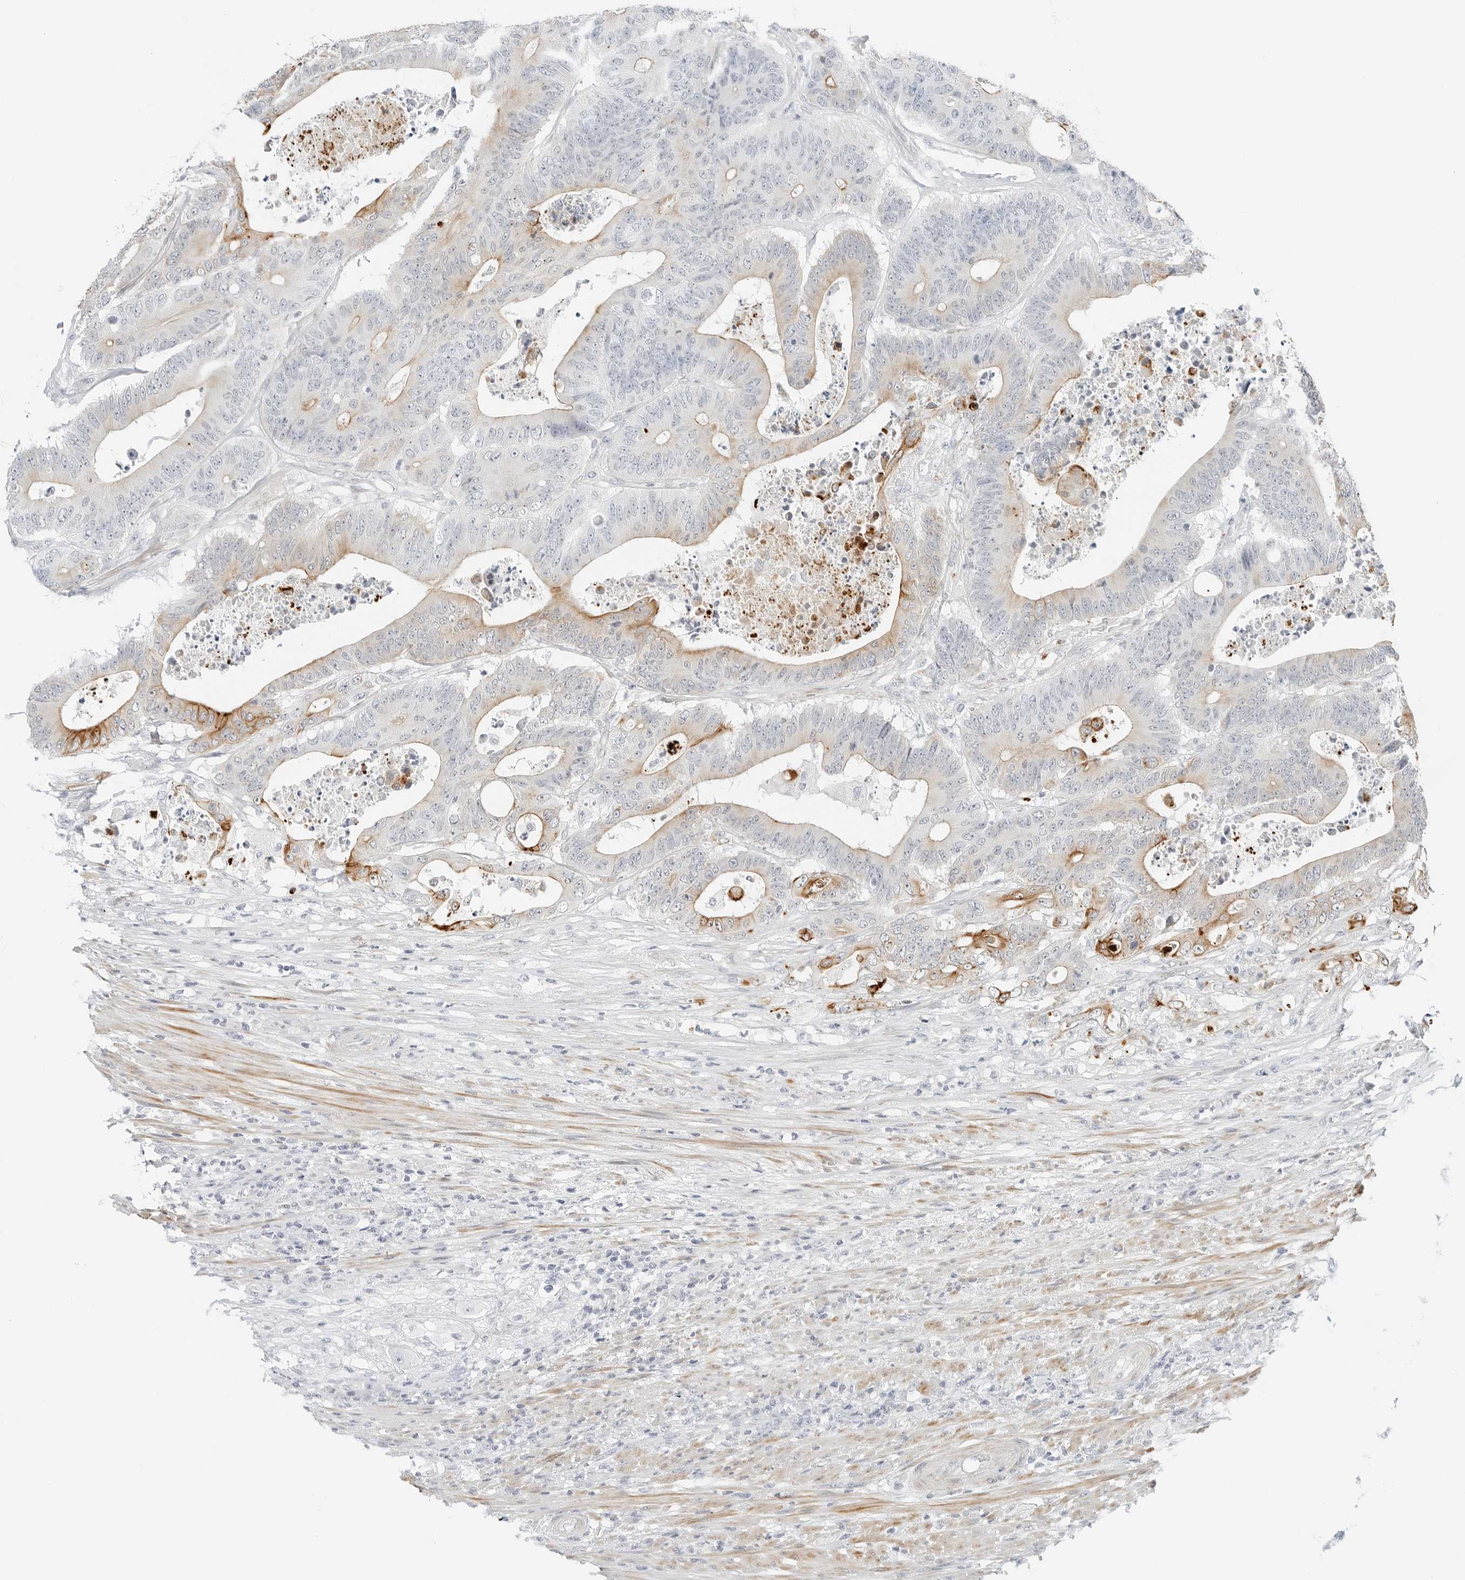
{"staining": {"intensity": "moderate", "quantity": "<25%", "location": "cytoplasmic/membranous"}, "tissue": "colorectal cancer", "cell_type": "Tumor cells", "image_type": "cancer", "snomed": [{"axis": "morphology", "description": "Adenocarcinoma, NOS"}, {"axis": "topography", "description": "Colon"}], "caption": "Immunohistochemistry micrograph of neoplastic tissue: human adenocarcinoma (colorectal) stained using IHC shows low levels of moderate protein expression localized specifically in the cytoplasmic/membranous of tumor cells, appearing as a cytoplasmic/membranous brown color.", "gene": "IQCC", "patient": {"sex": "male", "age": 83}}